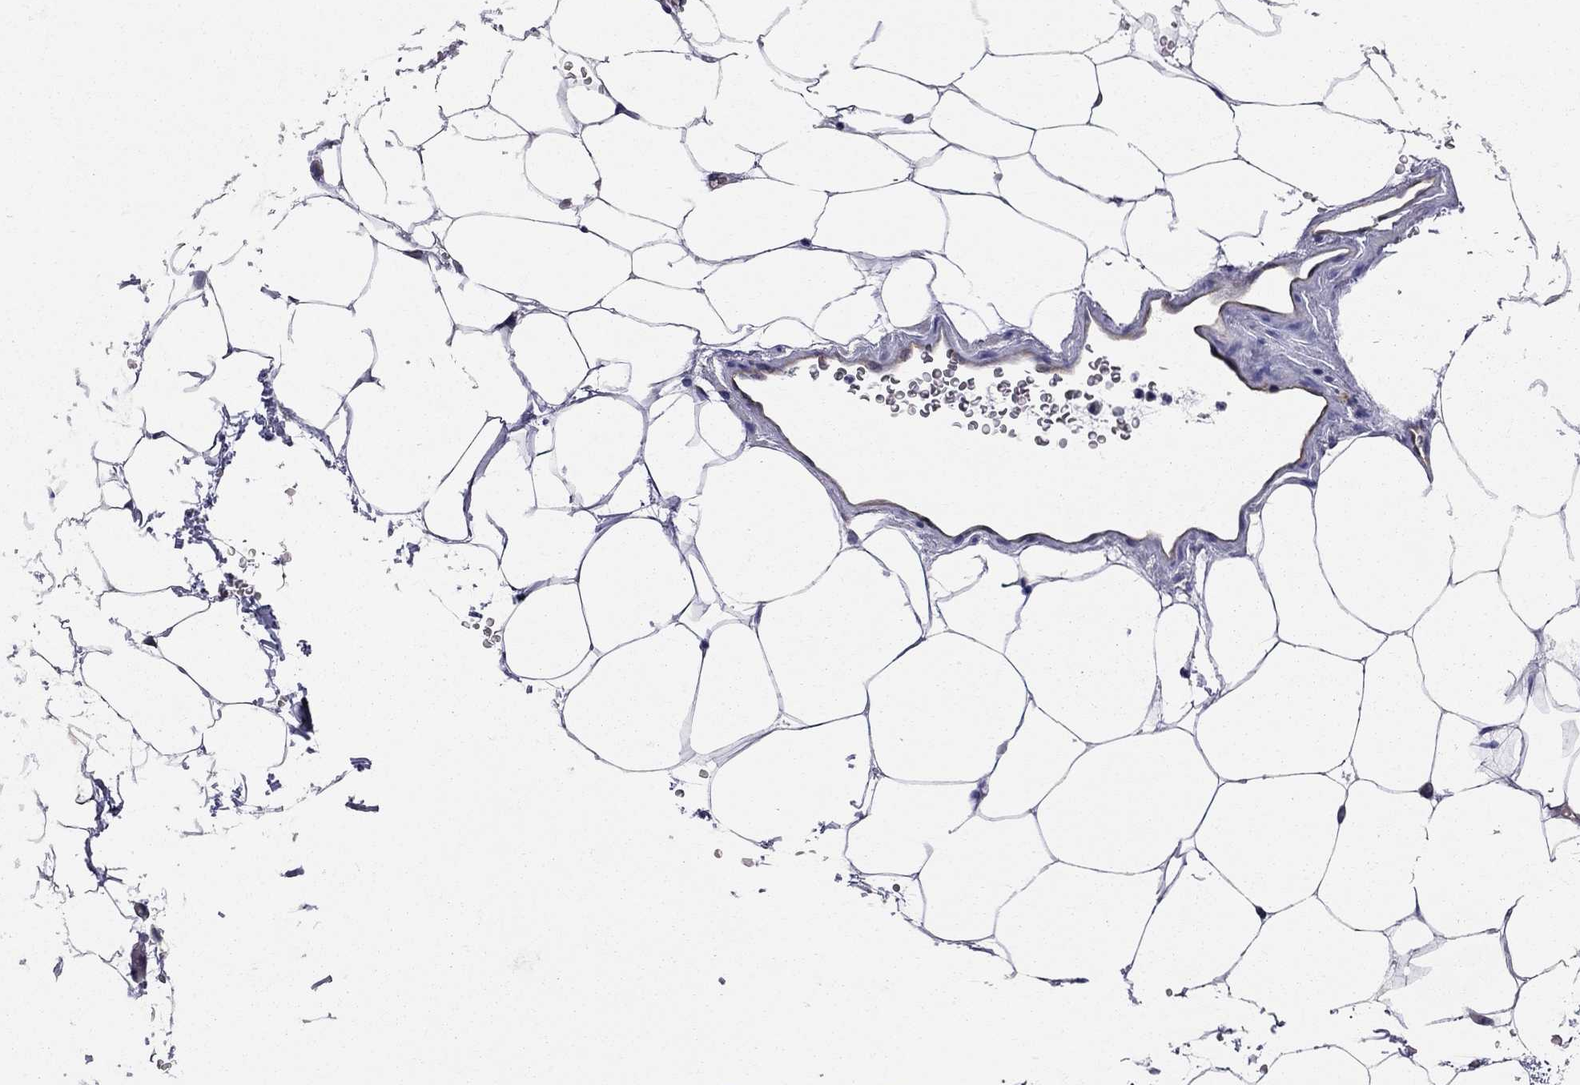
{"staining": {"intensity": "negative", "quantity": "none", "location": "none"}, "tissue": "adipose tissue", "cell_type": "Adipocytes", "image_type": "normal", "snomed": [{"axis": "morphology", "description": "Normal tissue, NOS"}, {"axis": "topography", "description": "Soft tissue"}, {"axis": "topography", "description": "Adipose tissue"}, {"axis": "topography", "description": "Vascular tissue"}, {"axis": "topography", "description": "Peripheral nerve tissue"}], "caption": "Protein analysis of benign adipose tissue shows no significant expression in adipocytes. (Stains: DAB (3,3'-diaminobenzidine) immunohistochemistry (IHC) with hematoxylin counter stain, Microscopy: brightfield microscopy at high magnification).", "gene": "BICDL2", "patient": {"sex": "male", "age": 68}}